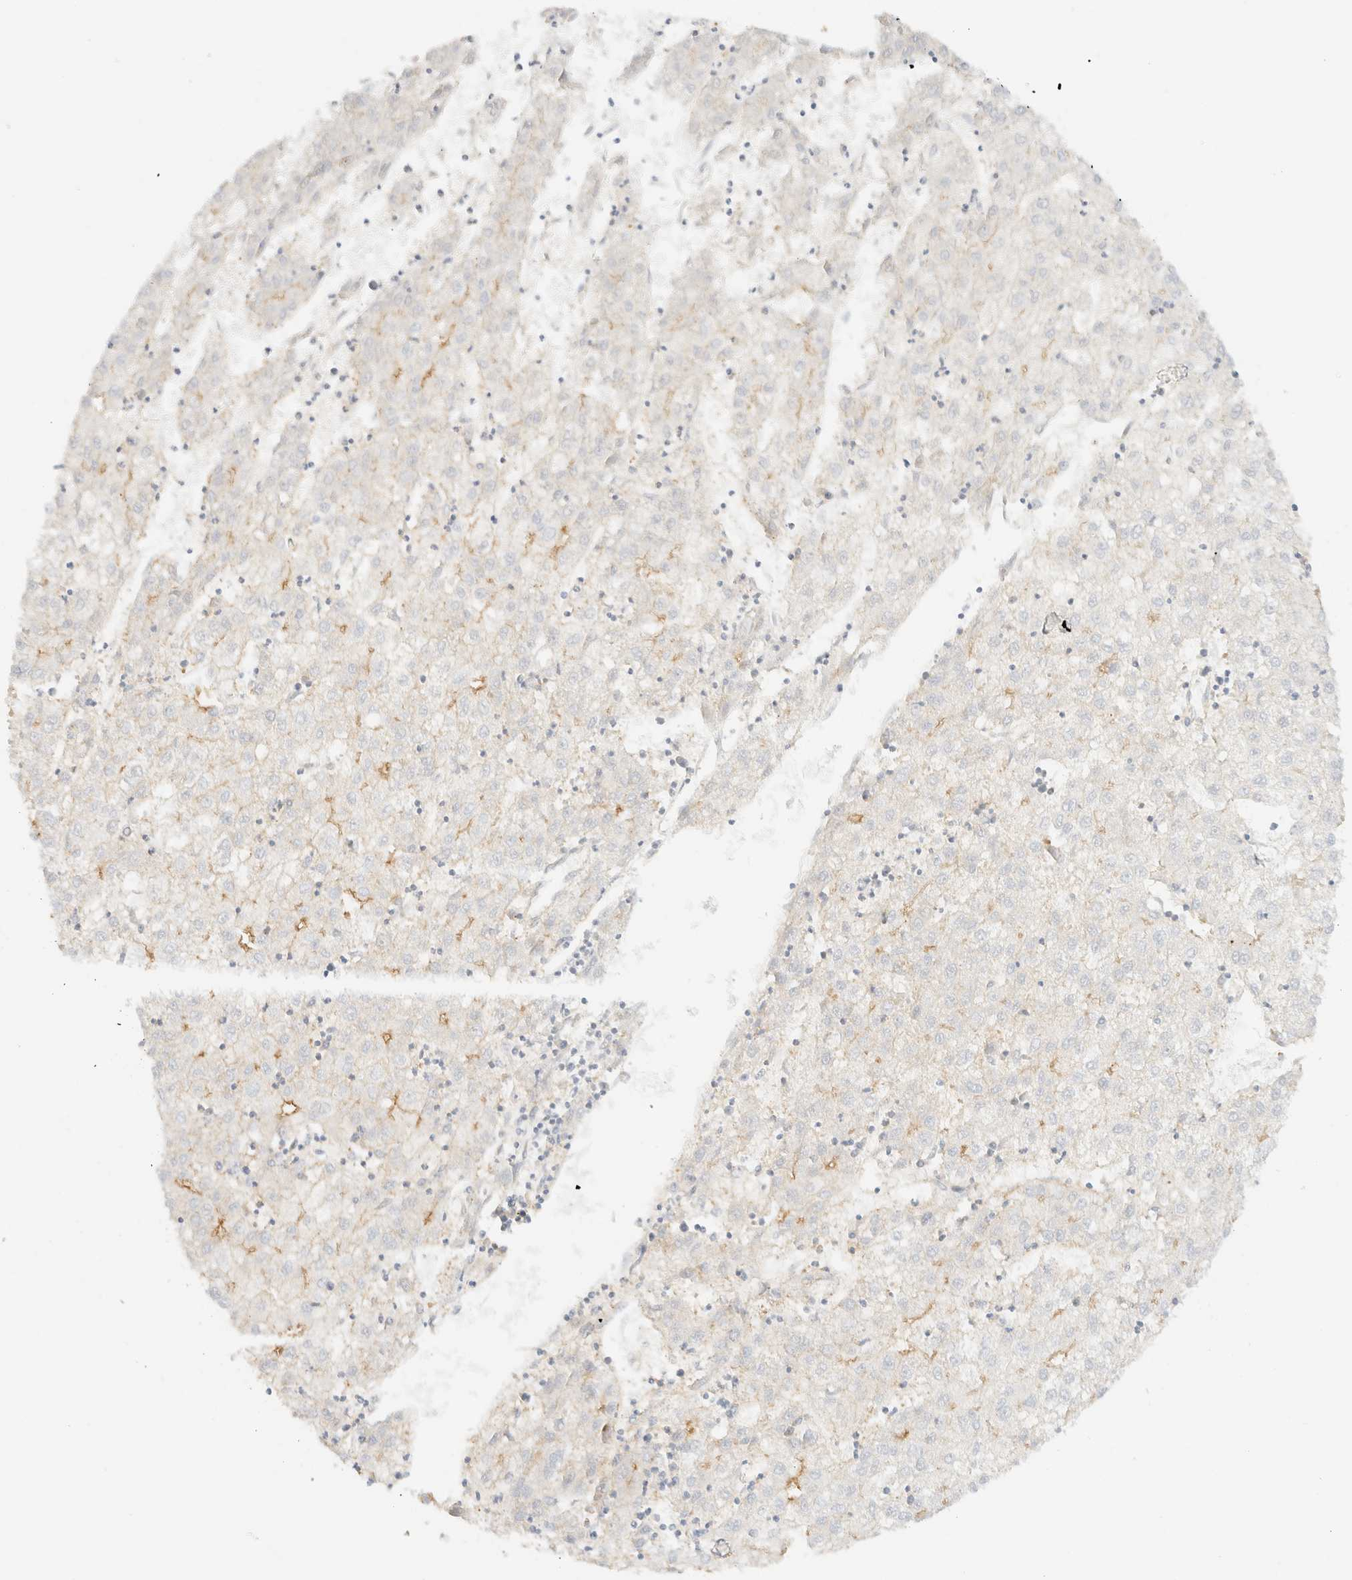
{"staining": {"intensity": "weak", "quantity": "<25%", "location": "cytoplasmic/membranous"}, "tissue": "liver cancer", "cell_type": "Tumor cells", "image_type": "cancer", "snomed": [{"axis": "morphology", "description": "Carcinoma, Hepatocellular, NOS"}, {"axis": "topography", "description": "Liver"}], "caption": "DAB (3,3'-diaminobenzidine) immunohistochemical staining of human liver cancer (hepatocellular carcinoma) reveals no significant positivity in tumor cells.", "gene": "MYO10", "patient": {"sex": "male", "age": 72}}